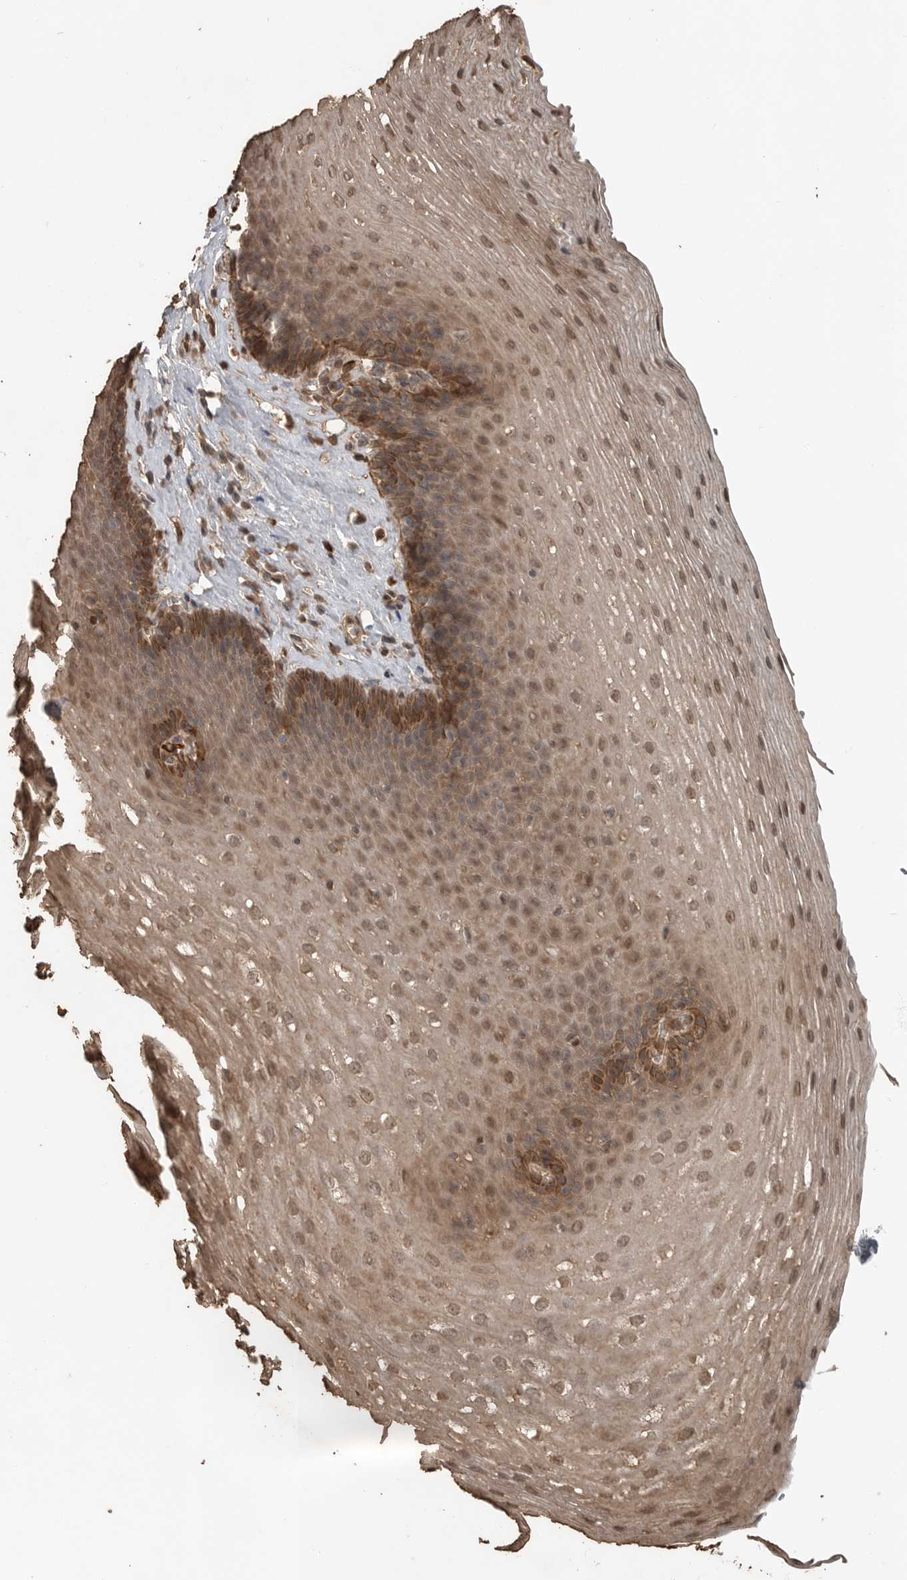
{"staining": {"intensity": "strong", "quantity": ">75%", "location": "cytoplasmic/membranous,nuclear"}, "tissue": "esophagus", "cell_type": "Squamous epithelial cells", "image_type": "normal", "snomed": [{"axis": "morphology", "description": "Normal tissue, NOS"}, {"axis": "topography", "description": "Esophagus"}], "caption": "This is a histology image of immunohistochemistry (IHC) staining of benign esophagus, which shows strong positivity in the cytoplasmic/membranous,nuclear of squamous epithelial cells.", "gene": "BLZF1", "patient": {"sex": "female", "age": 66}}